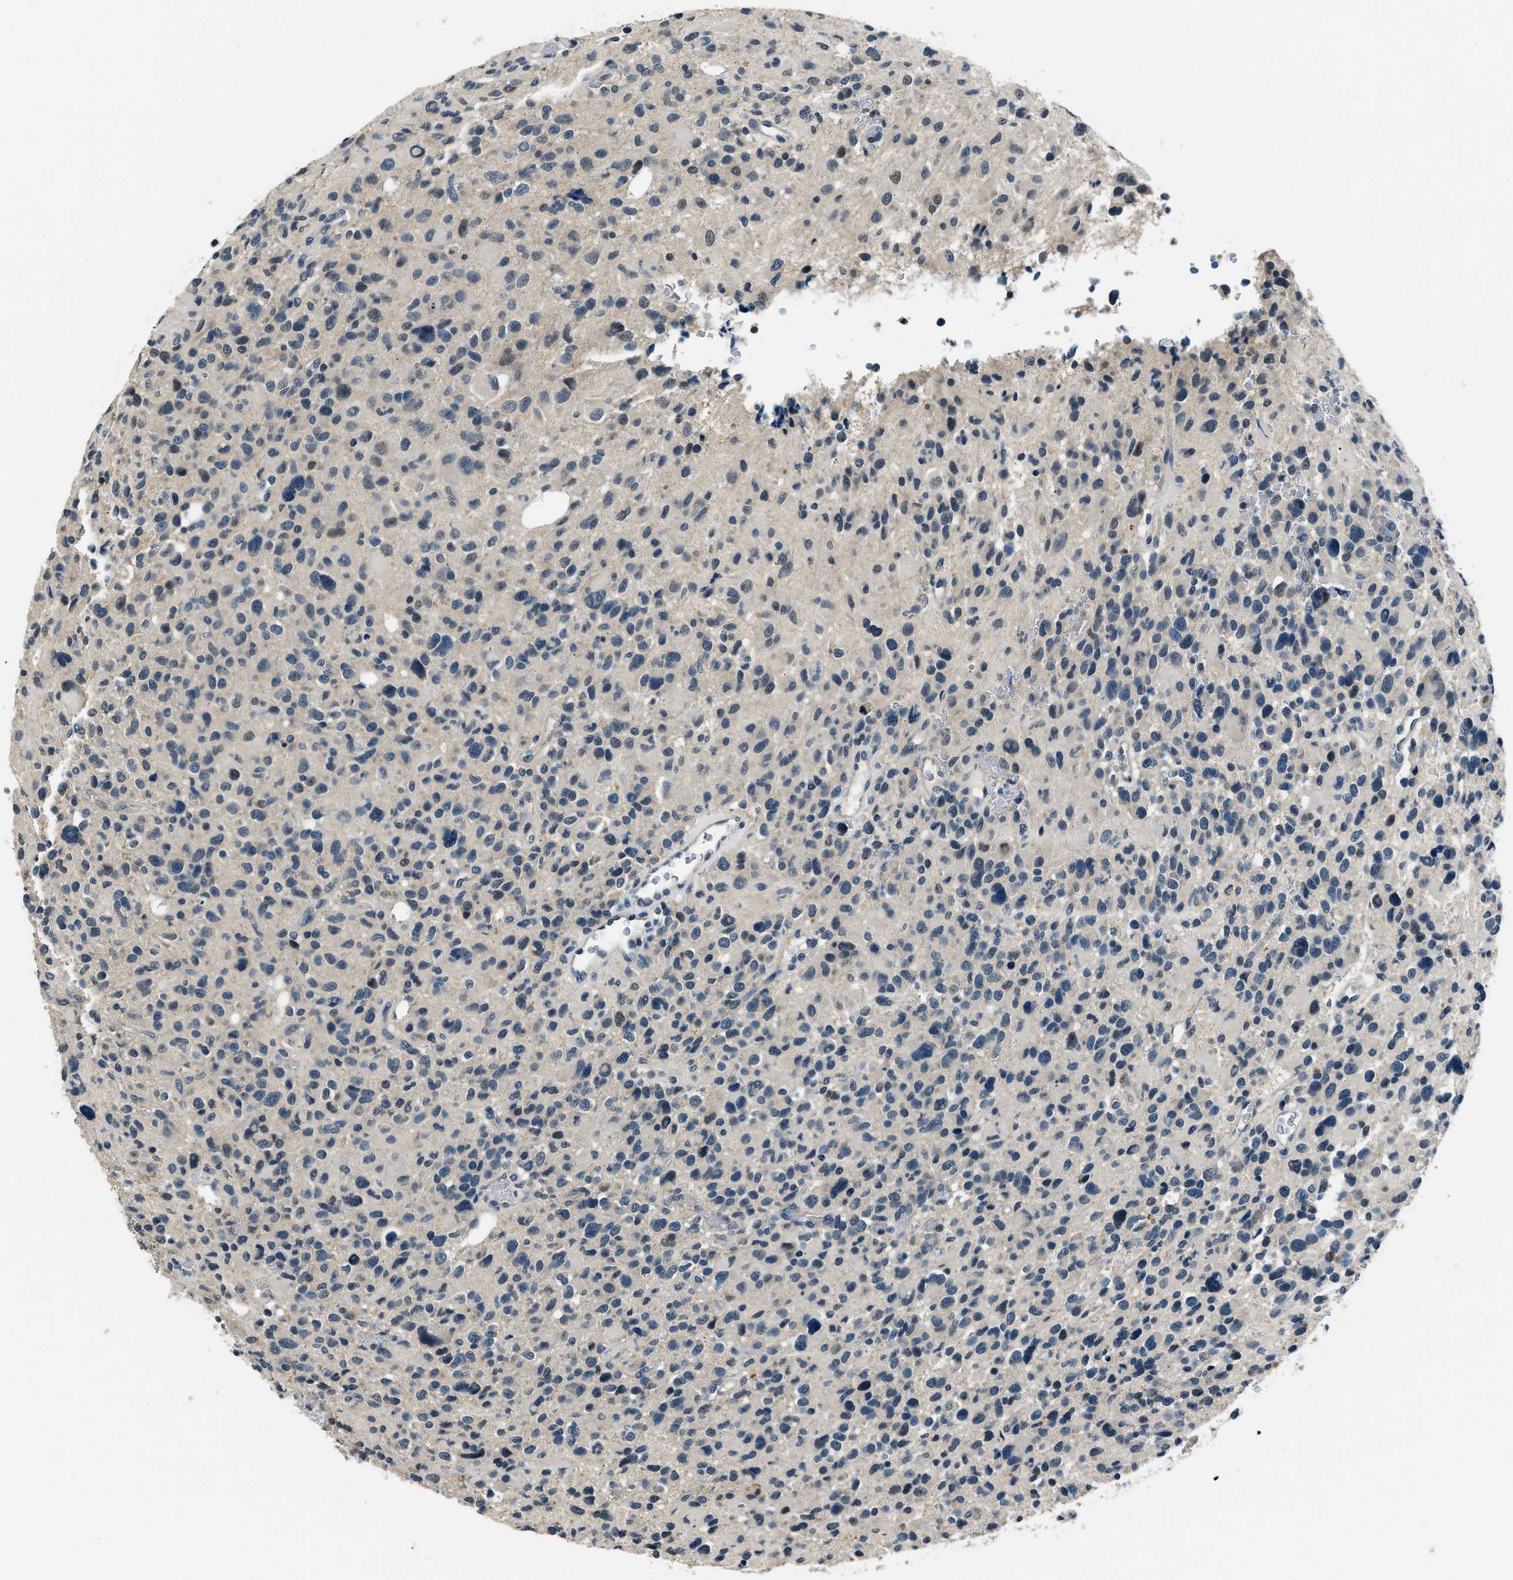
{"staining": {"intensity": "weak", "quantity": "<25%", "location": "cytoplasmic/membranous"}, "tissue": "glioma", "cell_type": "Tumor cells", "image_type": "cancer", "snomed": [{"axis": "morphology", "description": "Glioma, malignant, High grade"}, {"axis": "topography", "description": "Brain"}], "caption": "High power microscopy micrograph of an immunohistochemistry micrograph of malignant glioma (high-grade), revealing no significant expression in tumor cells.", "gene": "NME8", "patient": {"sex": "male", "age": 48}}